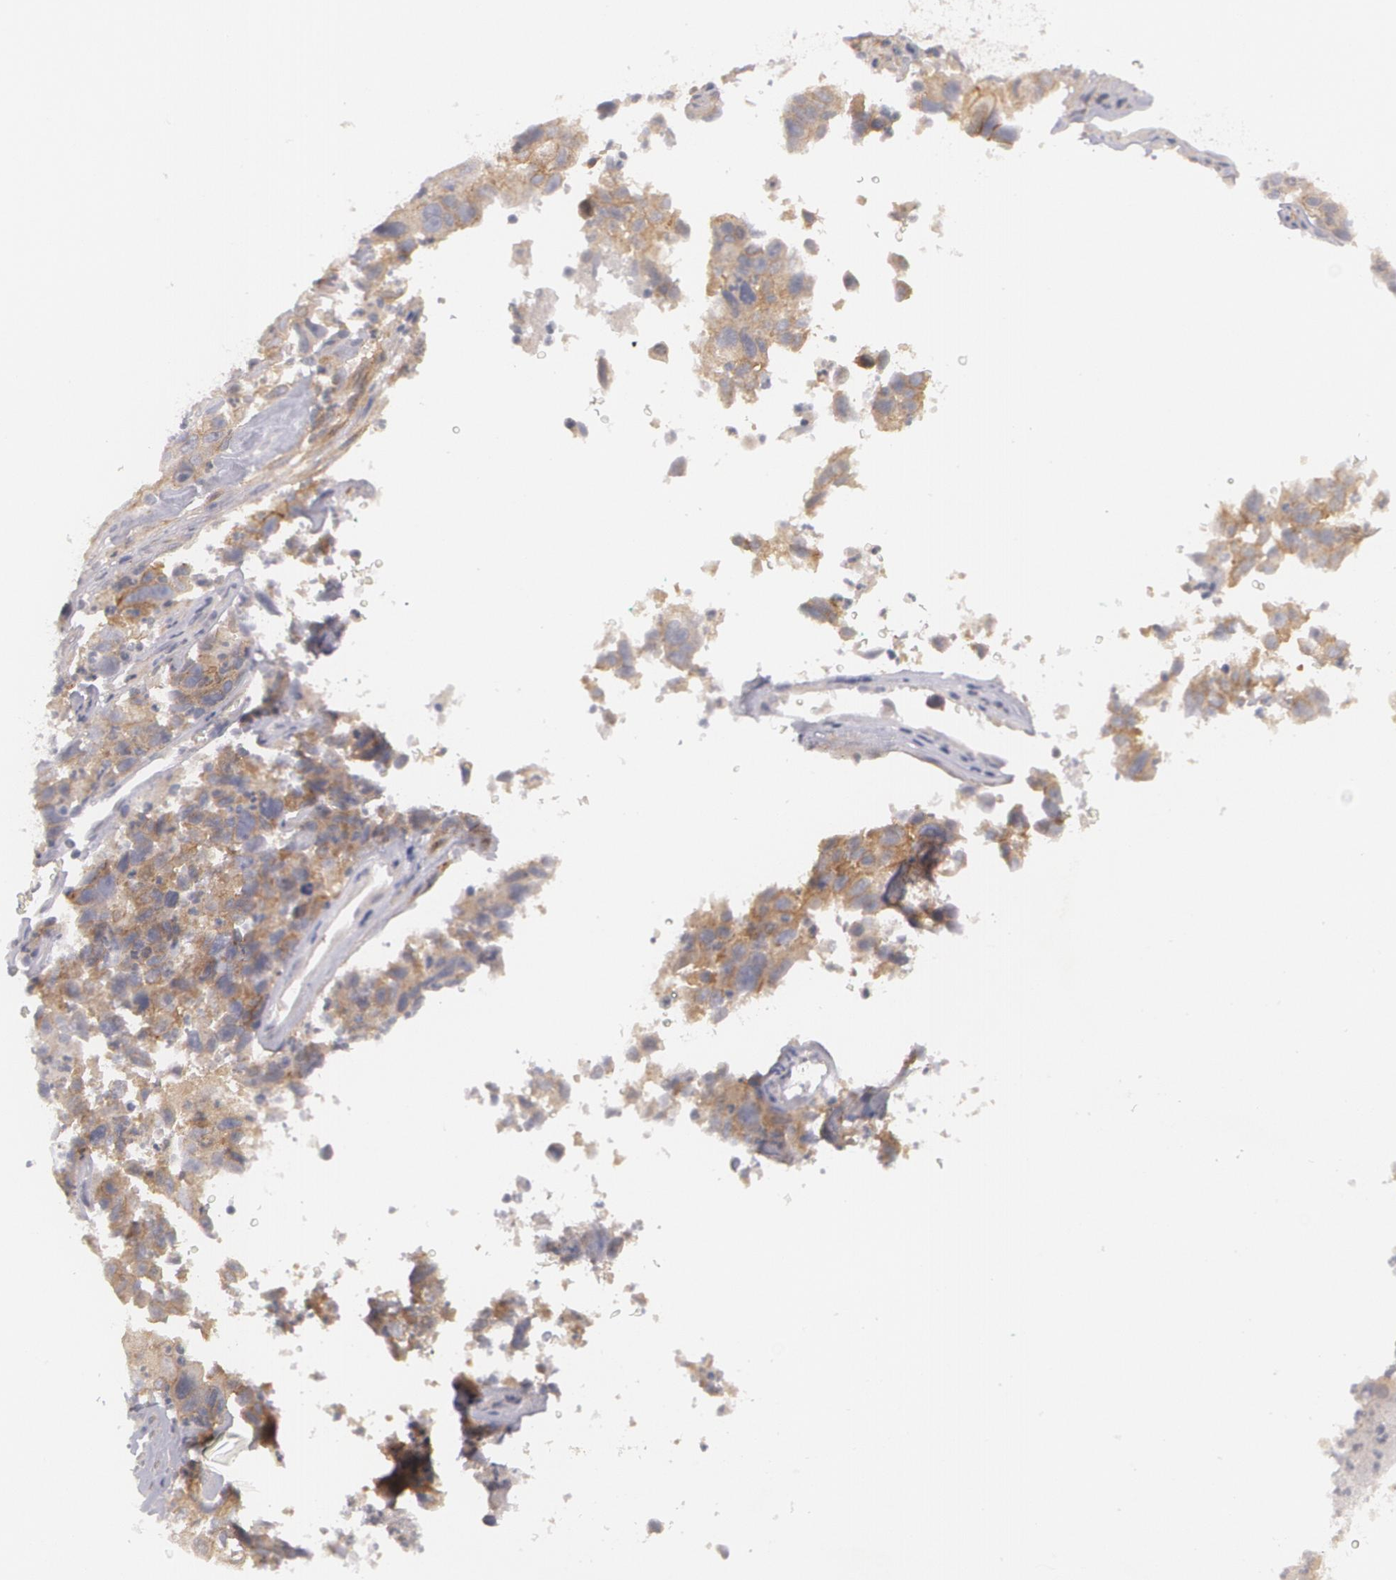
{"staining": {"intensity": "strong", "quantity": ">75%", "location": "cytoplasmic/membranous"}, "tissue": "lung cancer", "cell_type": "Tumor cells", "image_type": "cancer", "snomed": [{"axis": "morphology", "description": "Squamous cell carcinoma, NOS"}, {"axis": "topography", "description": "Lung"}], "caption": "Immunohistochemical staining of human lung squamous cell carcinoma reveals strong cytoplasmic/membranous protein expression in about >75% of tumor cells. (DAB (3,3'-diaminobenzidine) = brown stain, brightfield microscopy at high magnification).", "gene": "CASK", "patient": {"sex": "male", "age": 64}}